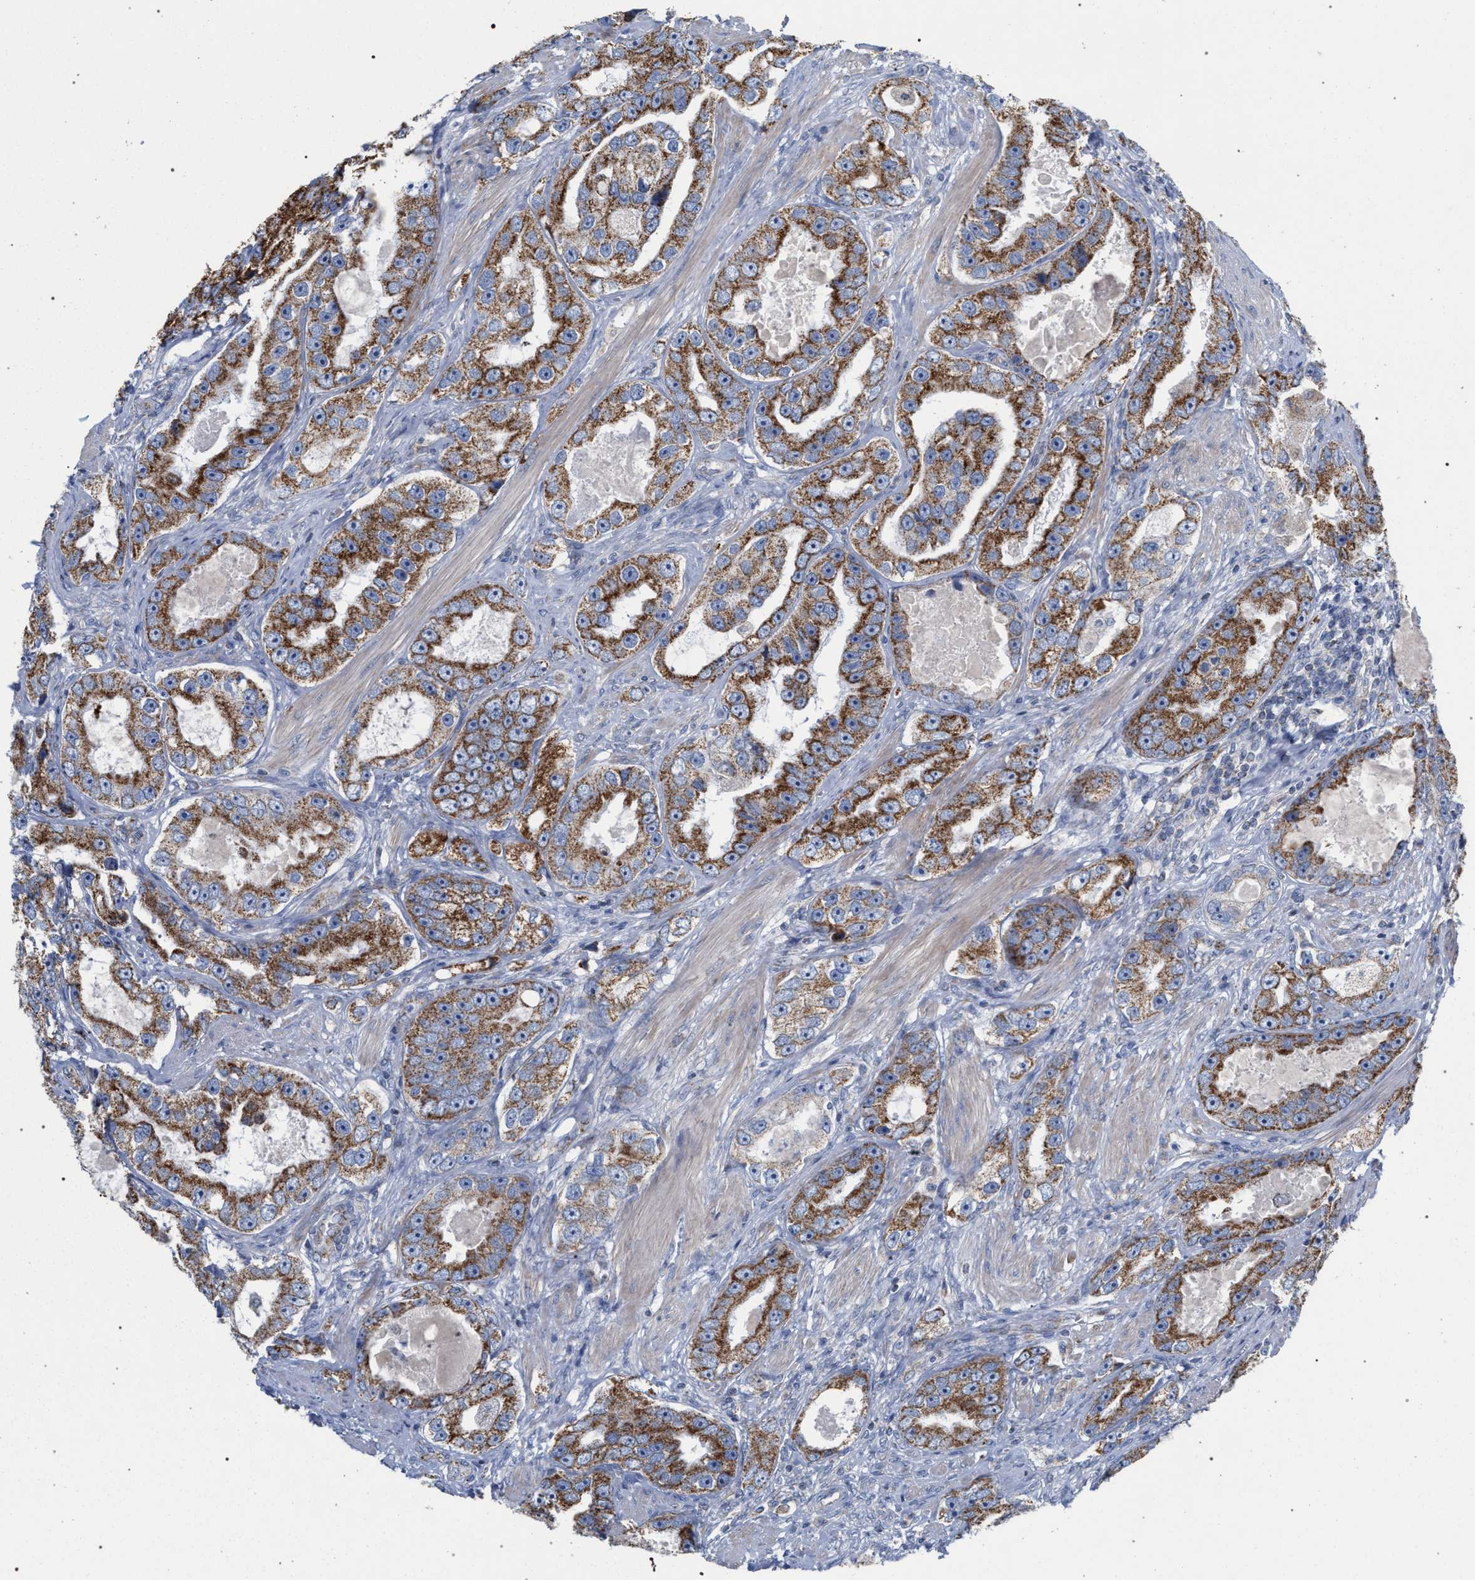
{"staining": {"intensity": "strong", "quantity": ">75%", "location": "cytoplasmic/membranous"}, "tissue": "prostate cancer", "cell_type": "Tumor cells", "image_type": "cancer", "snomed": [{"axis": "morphology", "description": "Adenocarcinoma, High grade"}, {"axis": "topography", "description": "Prostate"}], "caption": "An IHC photomicrograph of neoplastic tissue is shown. Protein staining in brown labels strong cytoplasmic/membranous positivity in adenocarcinoma (high-grade) (prostate) within tumor cells. (DAB IHC, brown staining for protein, blue staining for nuclei).", "gene": "ECI2", "patient": {"sex": "male", "age": 63}}